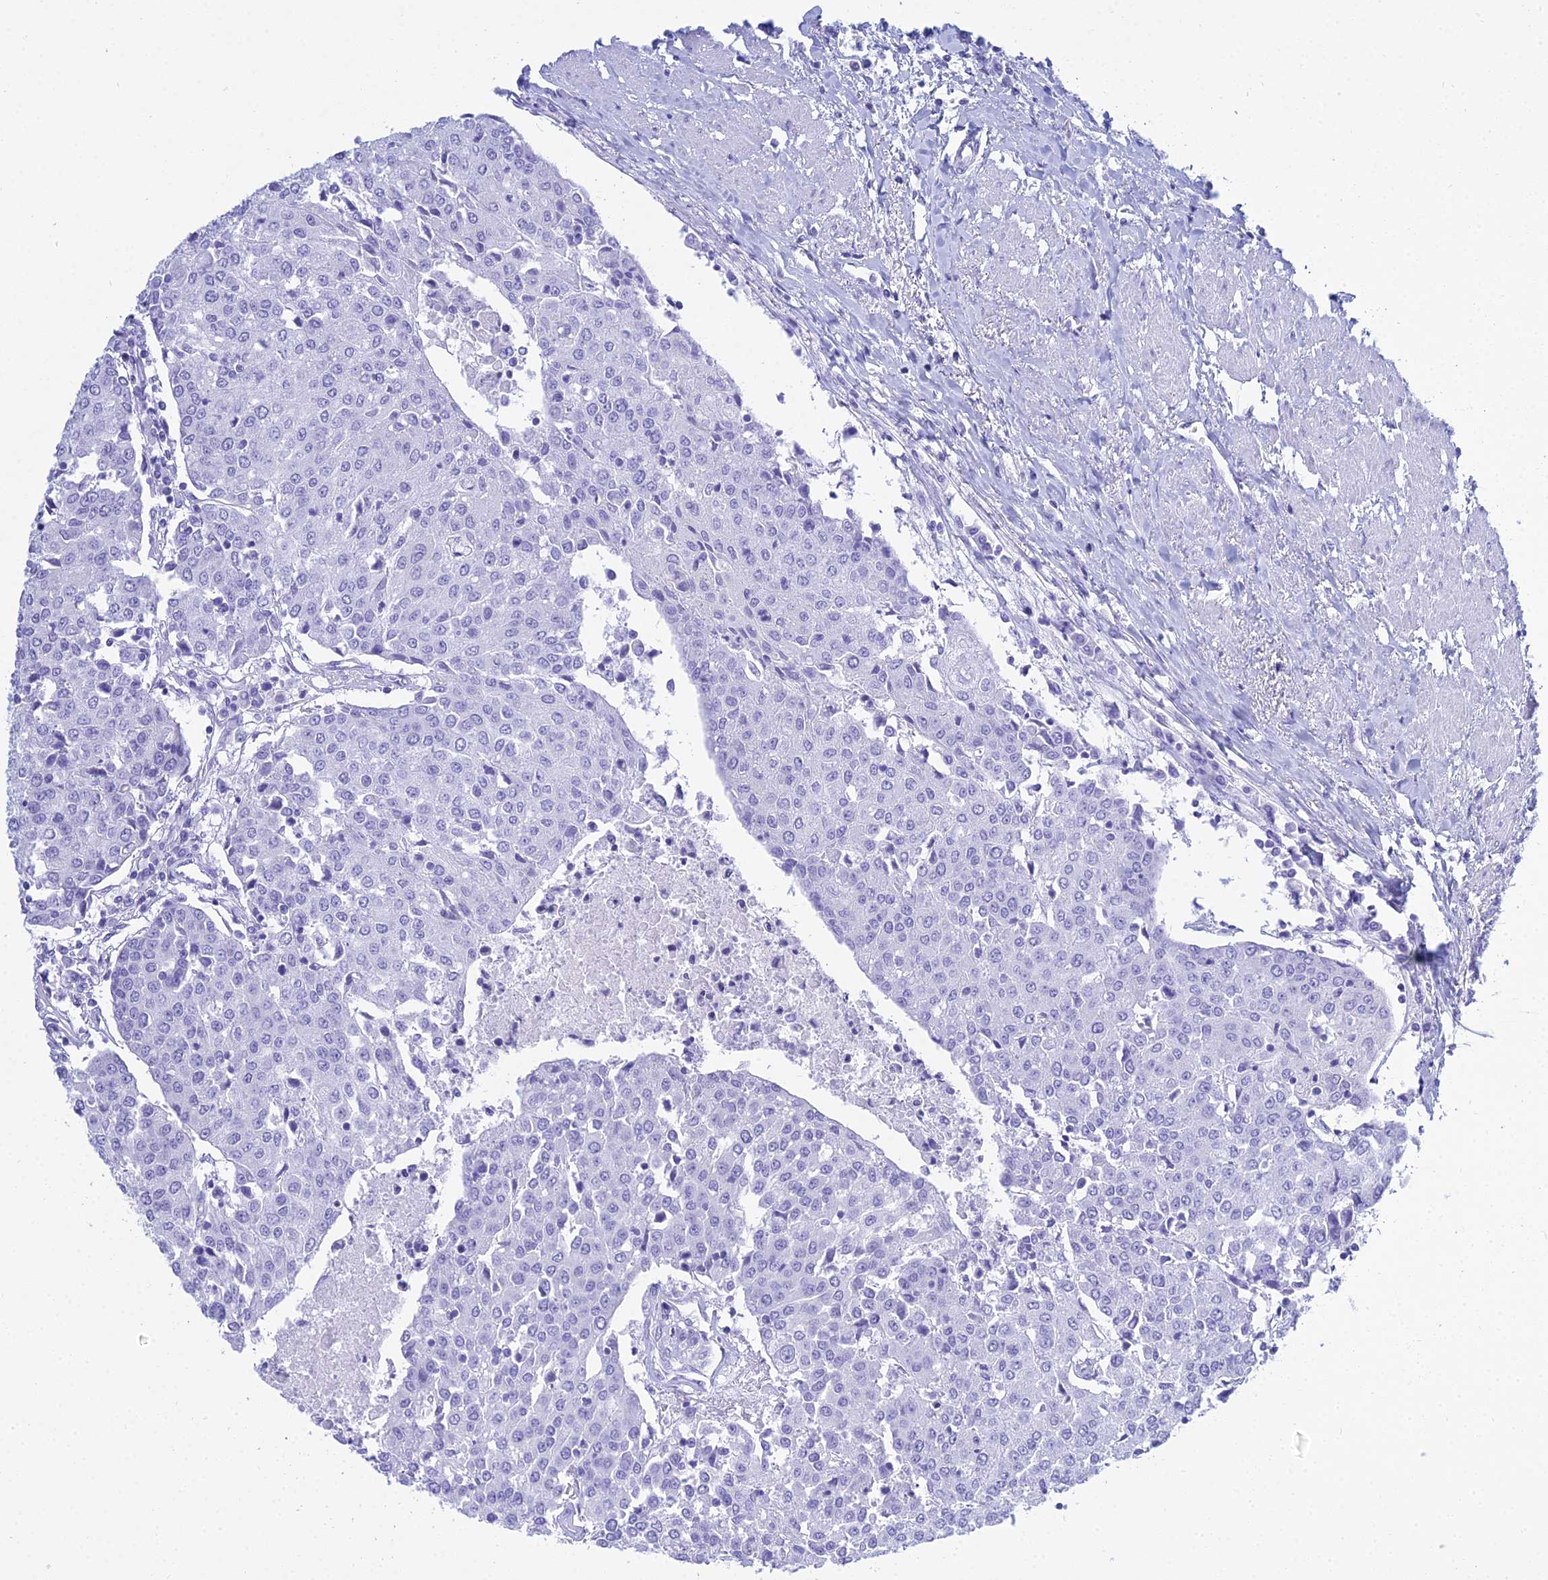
{"staining": {"intensity": "negative", "quantity": "none", "location": "none"}, "tissue": "urothelial cancer", "cell_type": "Tumor cells", "image_type": "cancer", "snomed": [{"axis": "morphology", "description": "Urothelial carcinoma, High grade"}, {"axis": "topography", "description": "Urinary bladder"}], "caption": "This is an immunohistochemistry image of urothelial cancer. There is no staining in tumor cells.", "gene": "PATE4", "patient": {"sex": "female", "age": 85}}